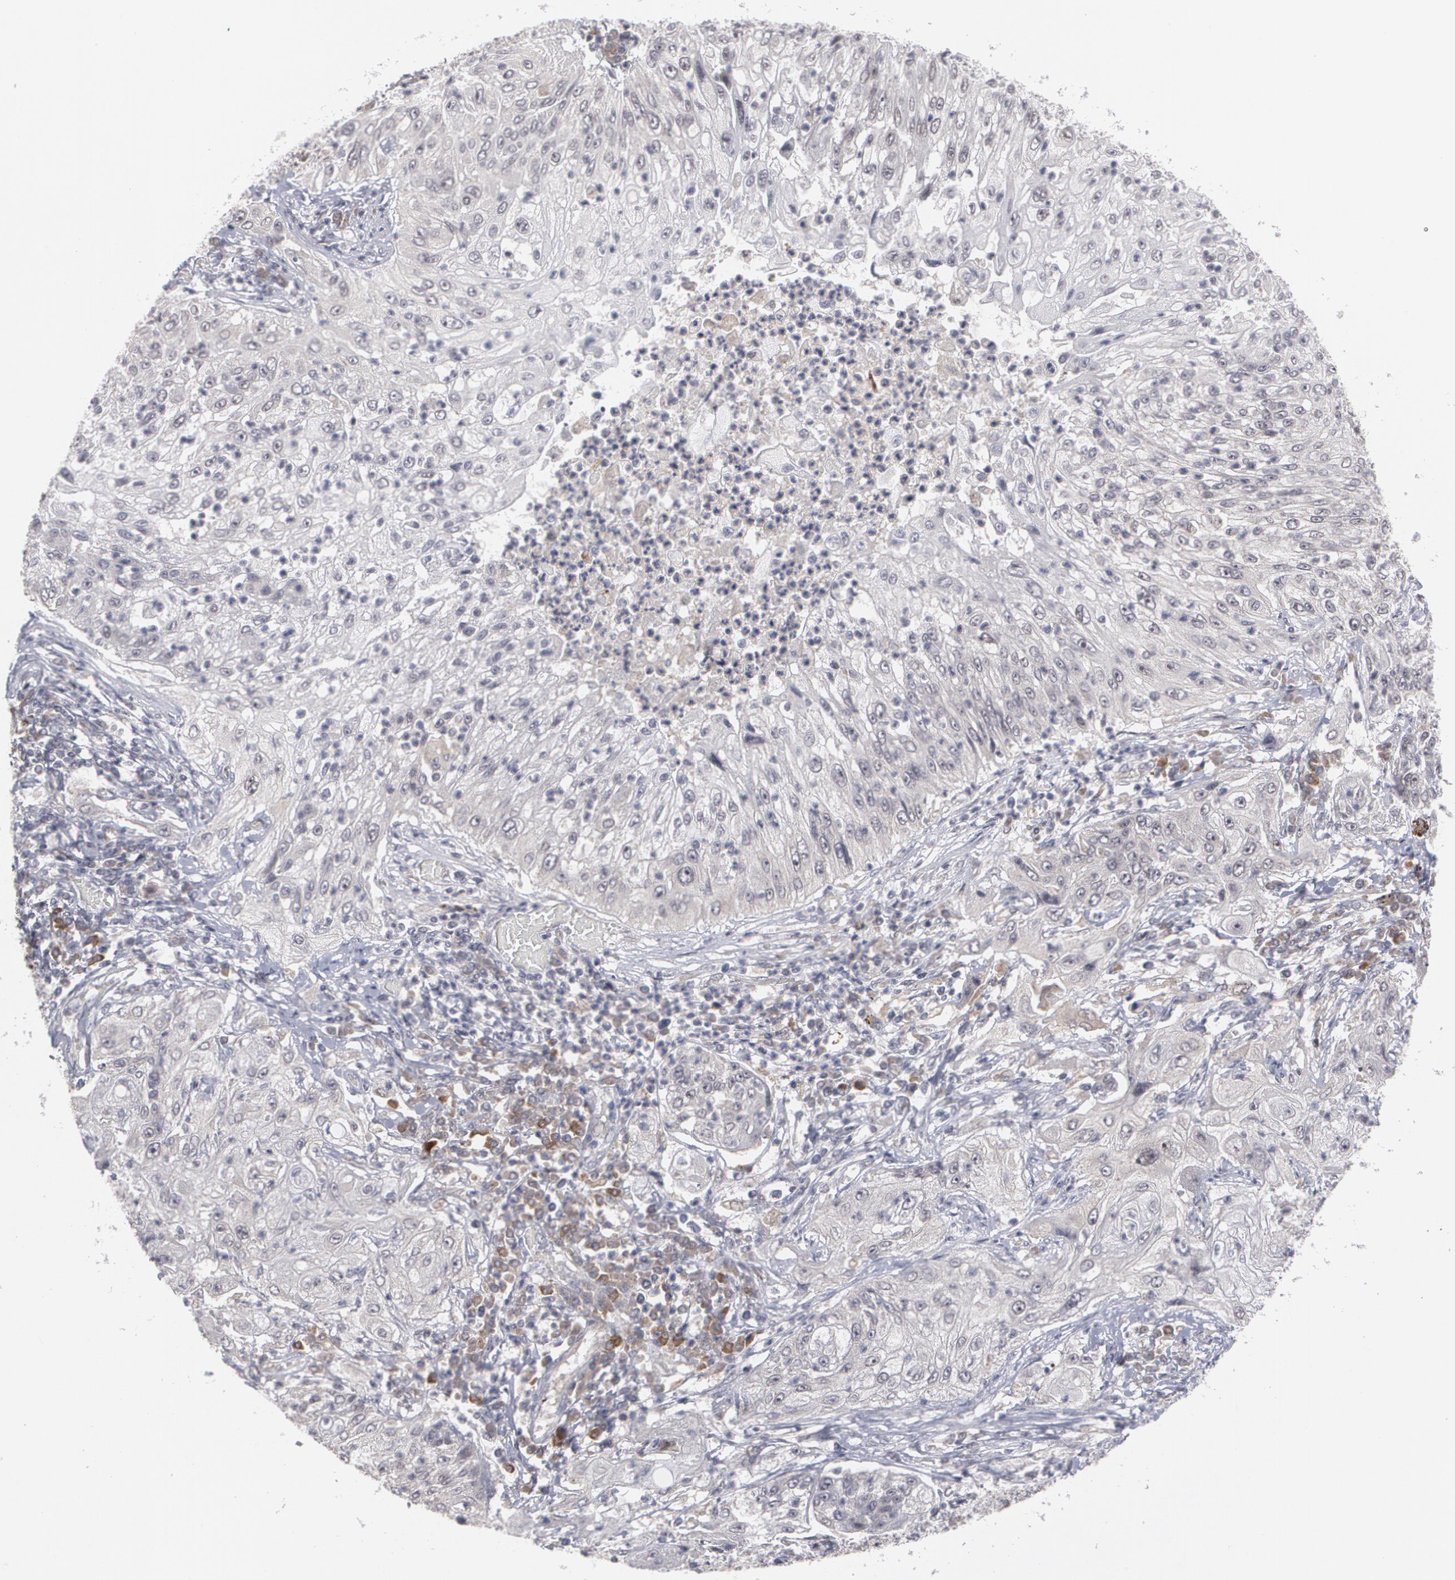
{"staining": {"intensity": "weak", "quantity": ">75%", "location": "nuclear"}, "tissue": "lung cancer", "cell_type": "Tumor cells", "image_type": "cancer", "snomed": [{"axis": "morphology", "description": "Inflammation, NOS"}, {"axis": "morphology", "description": "Squamous cell carcinoma, NOS"}, {"axis": "topography", "description": "Lymph node"}, {"axis": "topography", "description": "Soft tissue"}, {"axis": "topography", "description": "Lung"}], "caption": "Immunohistochemical staining of human lung cancer (squamous cell carcinoma) demonstrates low levels of weak nuclear protein expression in approximately >75% of tumor cells.", "gene": "INTS6", "patient": {"sex": "male", "age": 66}}